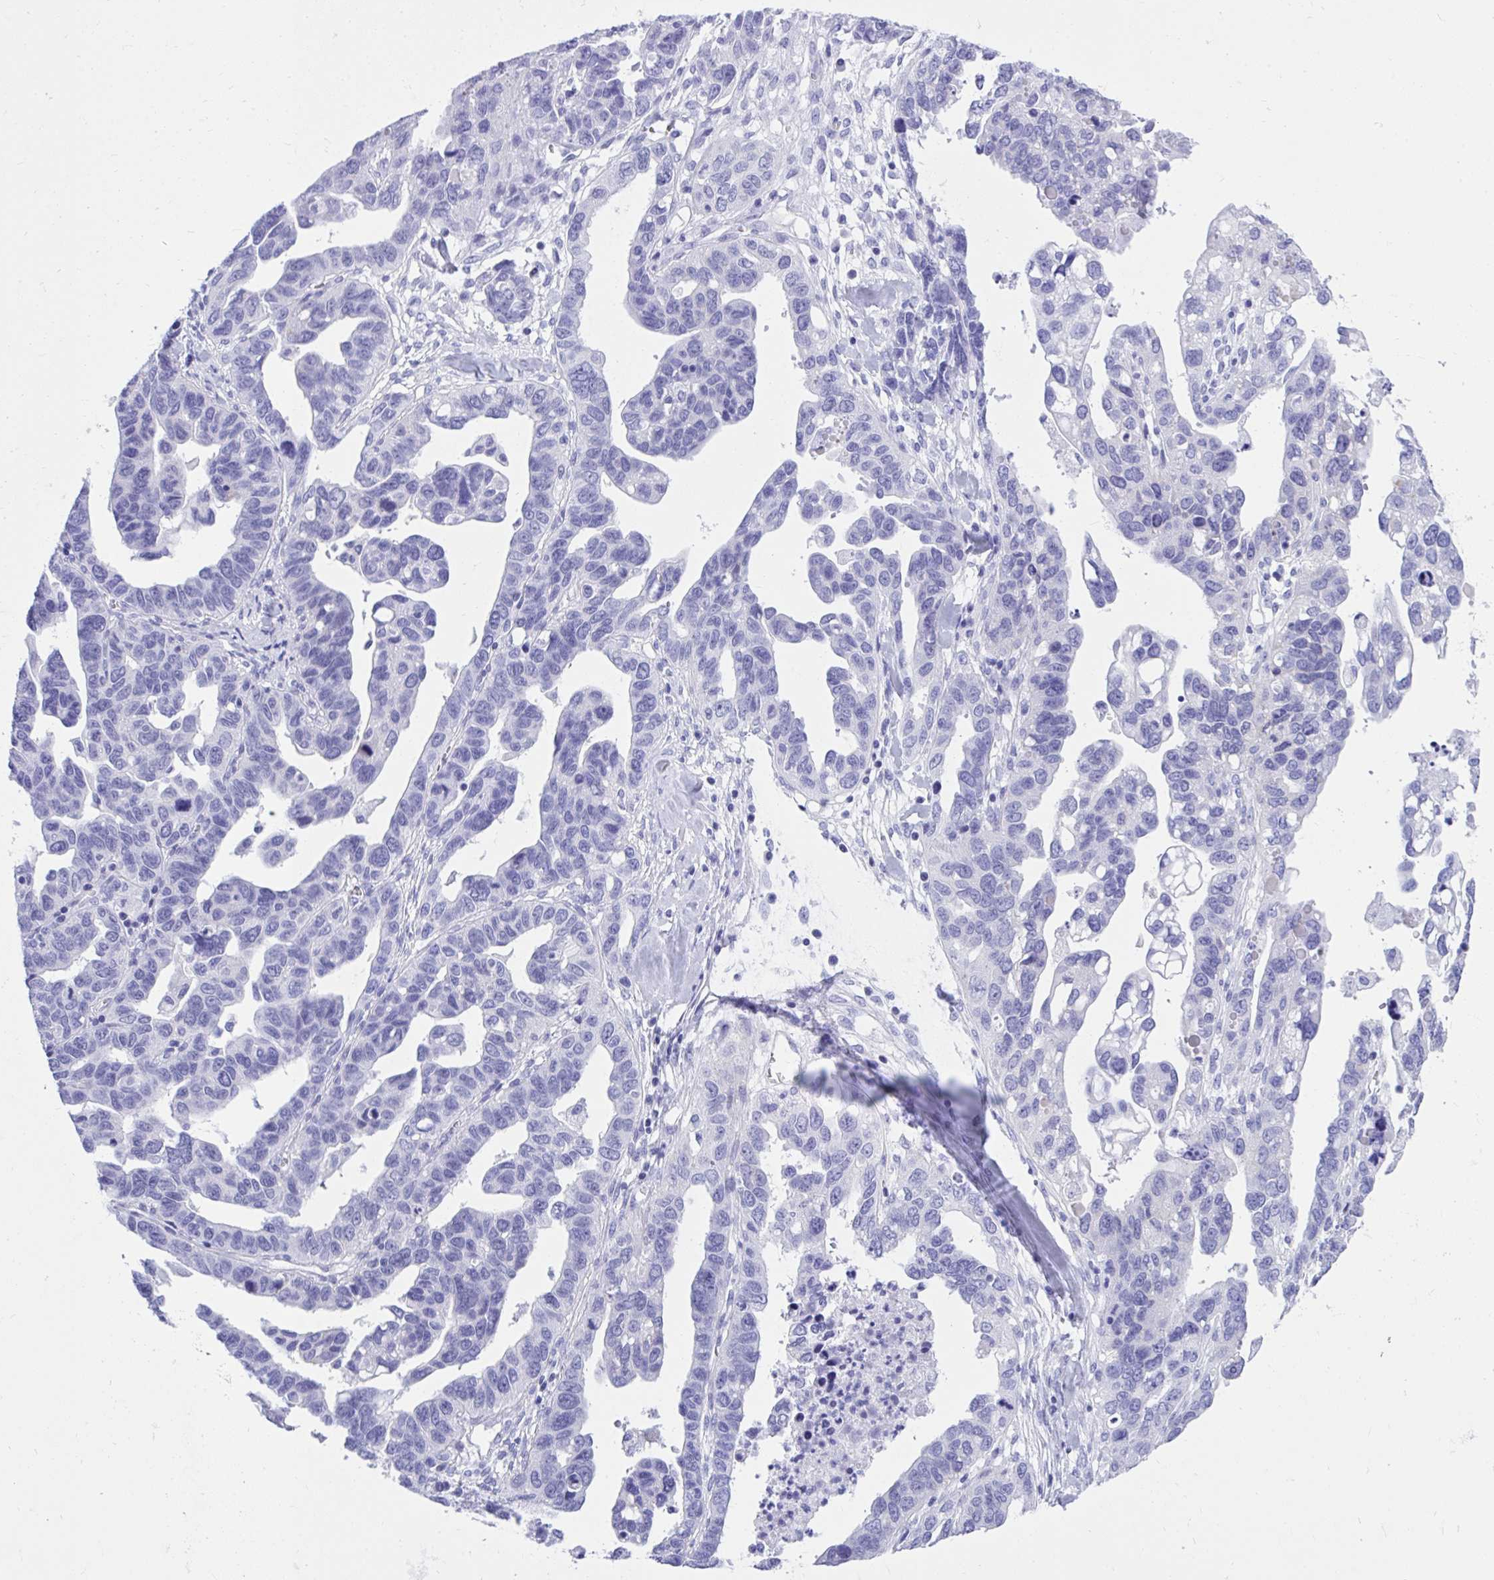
{"staining": {"intensity": "negative", "quantity": "none", "location": "none"}, "tissue": "ovarian cancer", "cell_type": "Tumor cells", "image_type": "cancer", "snomed": [{"axis": "morphology", "description": "Cystadenocarcinoma, serous, NOS"}, {"axis": "topography", "description": "Ovary"}], "caption": "Immunohistochemistry (IHC) of ovarian cancer displays no expression in tumor cells. Brightfield microscopy of immunohistochemistry stained with DAB (brown) and hematoxylin (blue), captured at high magnification.", "gene": "KCNN4", "patient": {"sex": "female", "age": 69}}